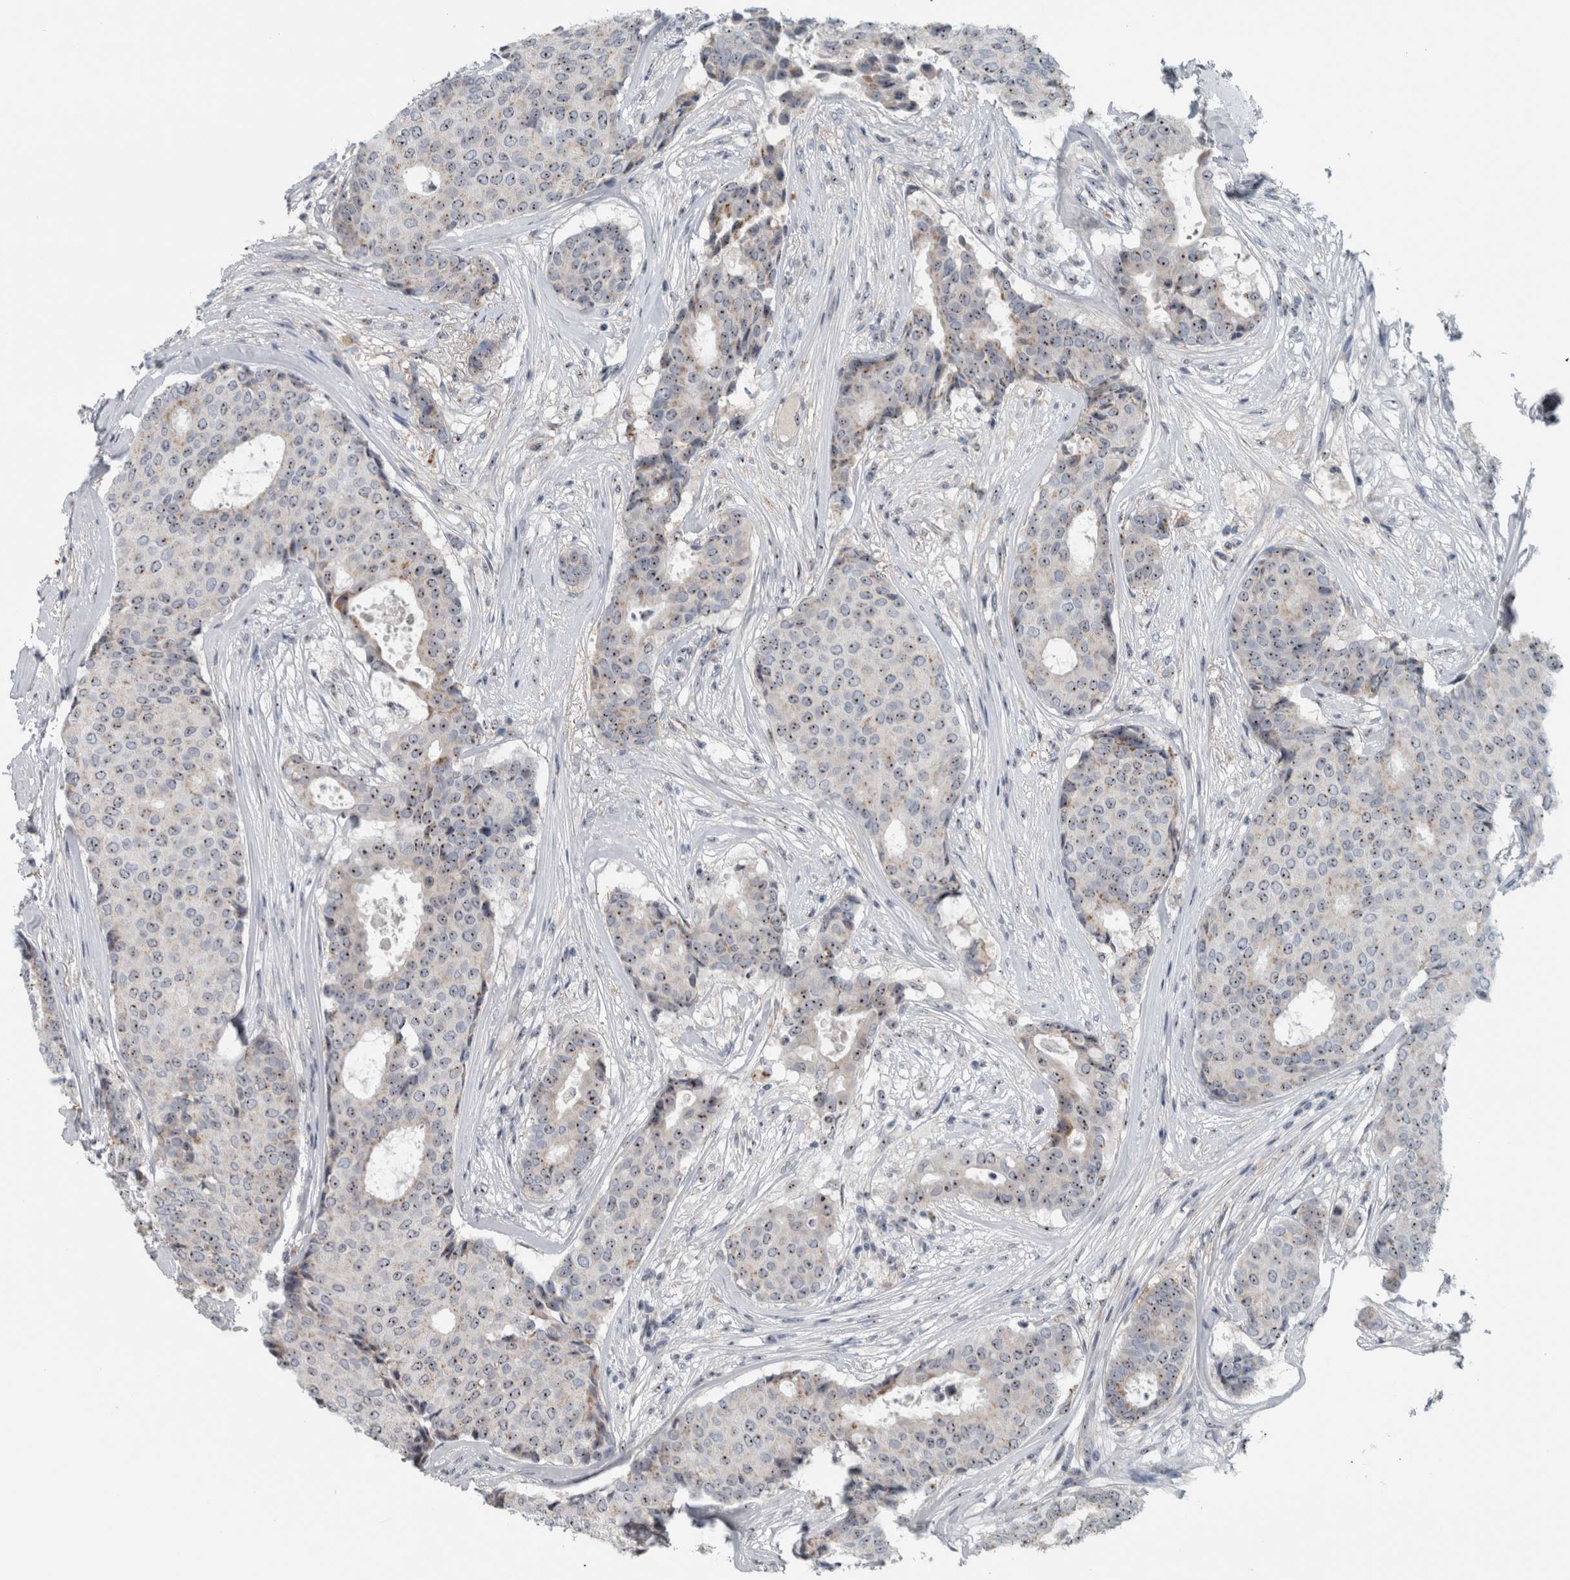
{"staining": {"intensity": "weak", "quantity": ">75%", "location": "nuclear"}, "tissue": "breast cancer", "cell_type": "Tumor cells", "image_type": "cancer", "snomed": [{"axis": "morphology", "description": "Duct carcinoma"}, {"axis": "topography", "description": "Breast"}], "caption": "Protein expression analysis of intraductal carcinoma (breast) exhibits weak nuclear expression in about >75% of tumor cells. Ihc stains the protein in brown and the nuclei are stained blue.", "gene": "UTP6", "patient": {"sex": "female", "age": 75}}